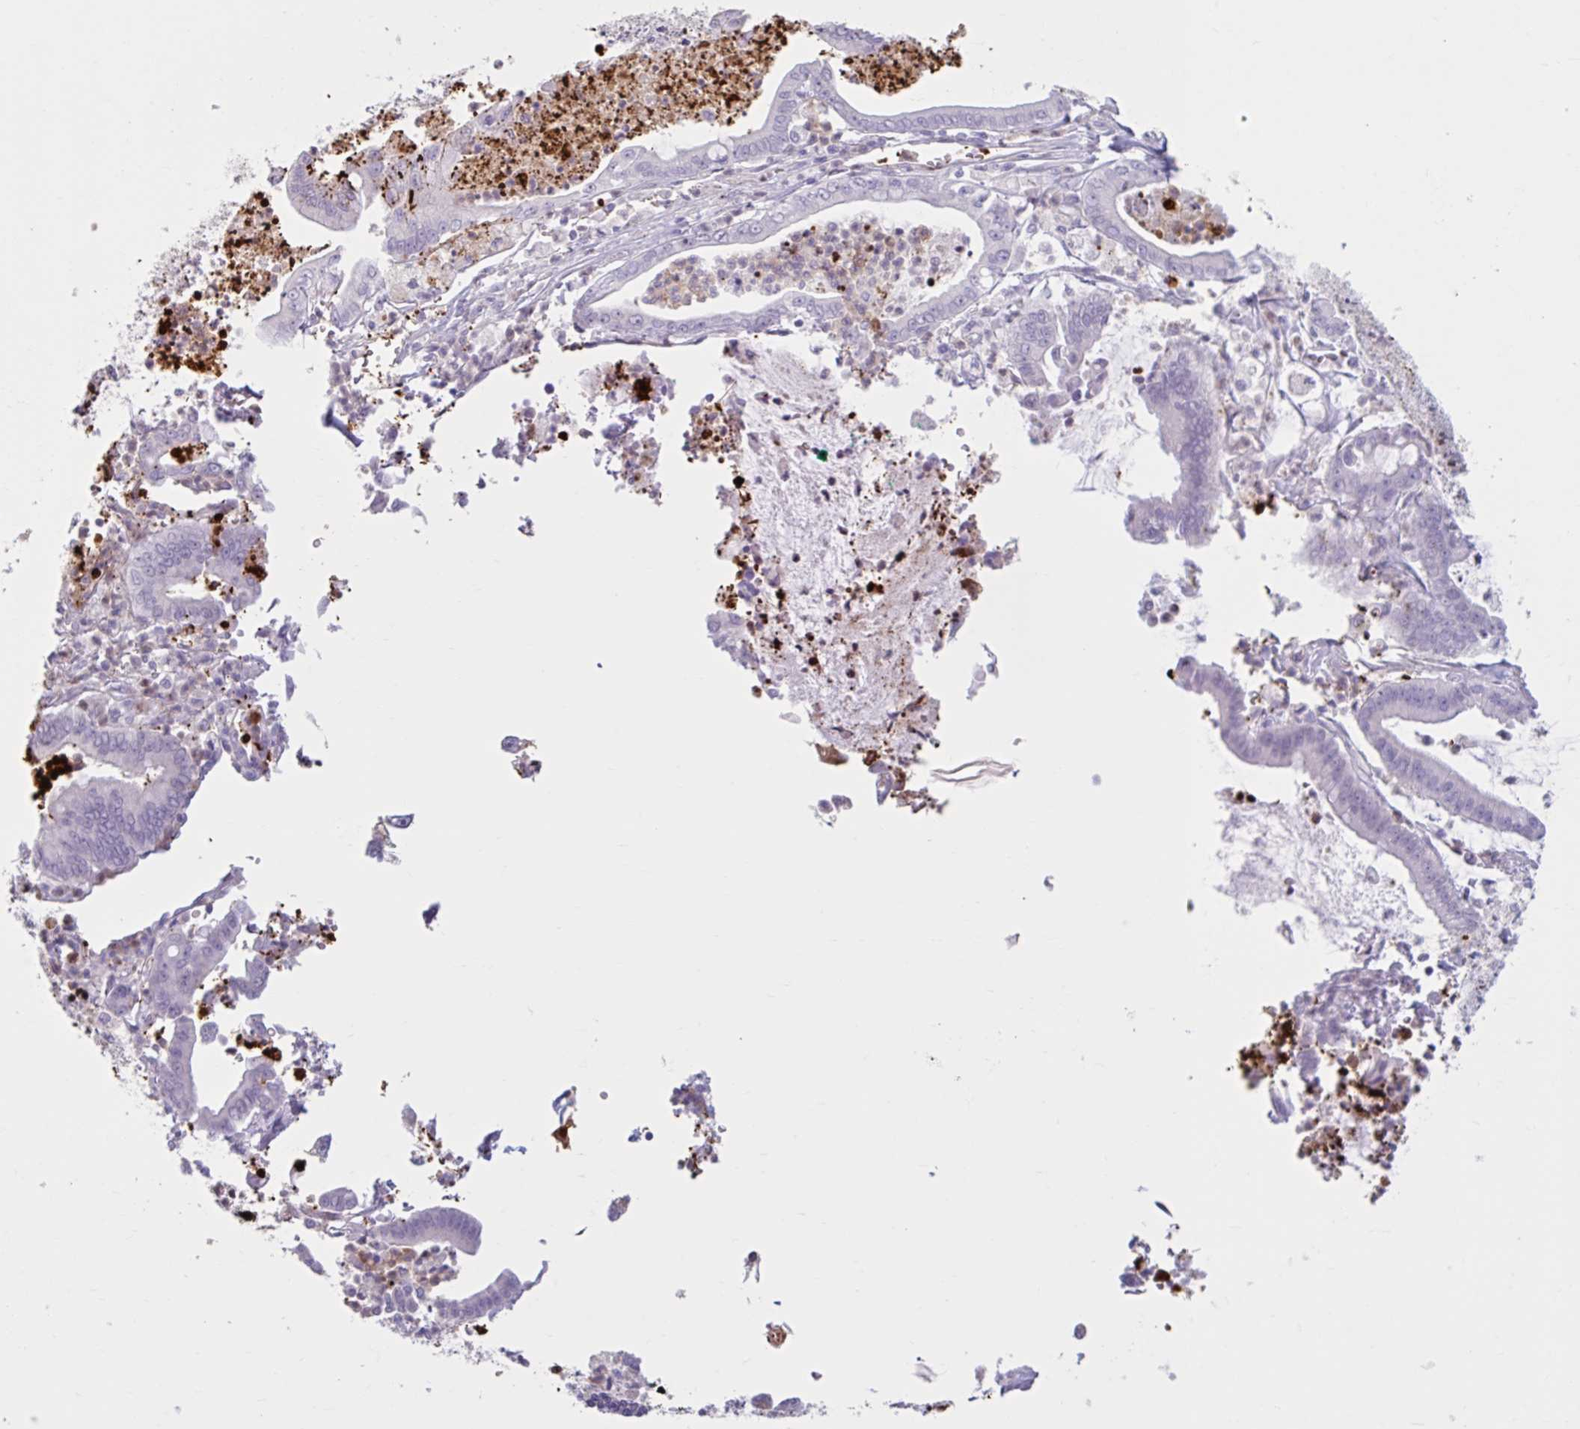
{"staining": {"intensity": "negative", "quantity": "none", "location": "none"}, "tissue": "pancreatic cancer", "cell_type": "Tumor cells", "image_type": "cancer", "snomed": [{"axis": "morphology", "description": "Adenocarcinoma, NOS"}, {"axis": "topography", "description": "Pancreas"}], "caption": "Protein analysis of pancreatic adenocarcinoma displays no significant staining in tumor cells.", "gene": "CEP120", "patient": {"sex": "male", "age": 71}}